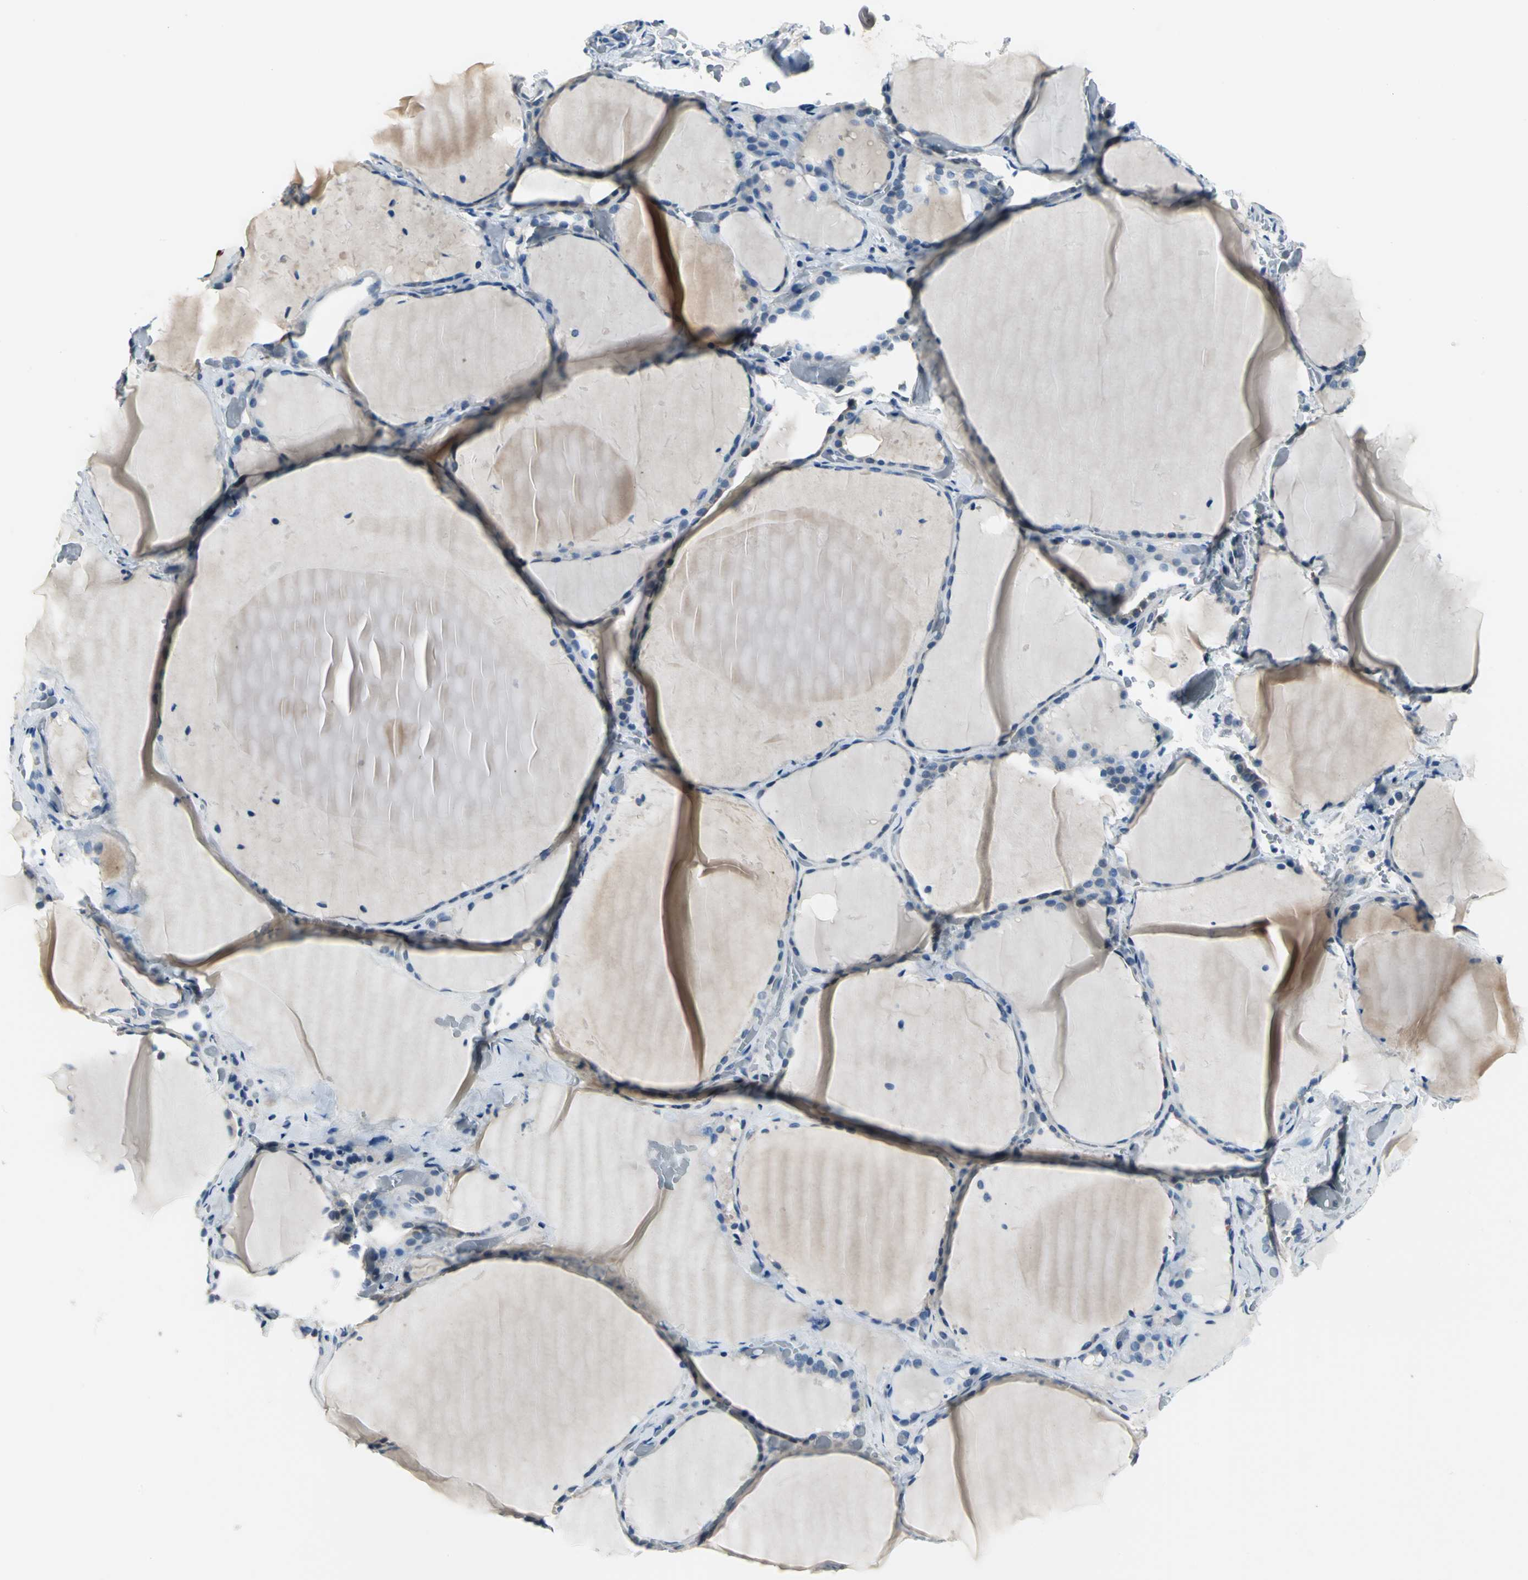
{"staining": {"intensity": "negative", "quantity": "none", "location": "none"}, "tissue": "thyroid gland", "cell_type": "Glandular cells", "image_type": "normal", "snomed": [{"axis": "morphology", "description": "Normal tissue, NOS"}, {"axis": "topography", "description": "Thyroid gland"}], "caption": "High magnification brightfield microscopy of normal thyroid gland stained with DAB (brown) and counterstained with hematoxylin (blue): glandular cells show no significant positivity. (DAB immunohistochemistry visualized using brightfield microscopy, high magnification).", "gene": "ZNF415", "patient": {"sex": "female", "age": 22}}